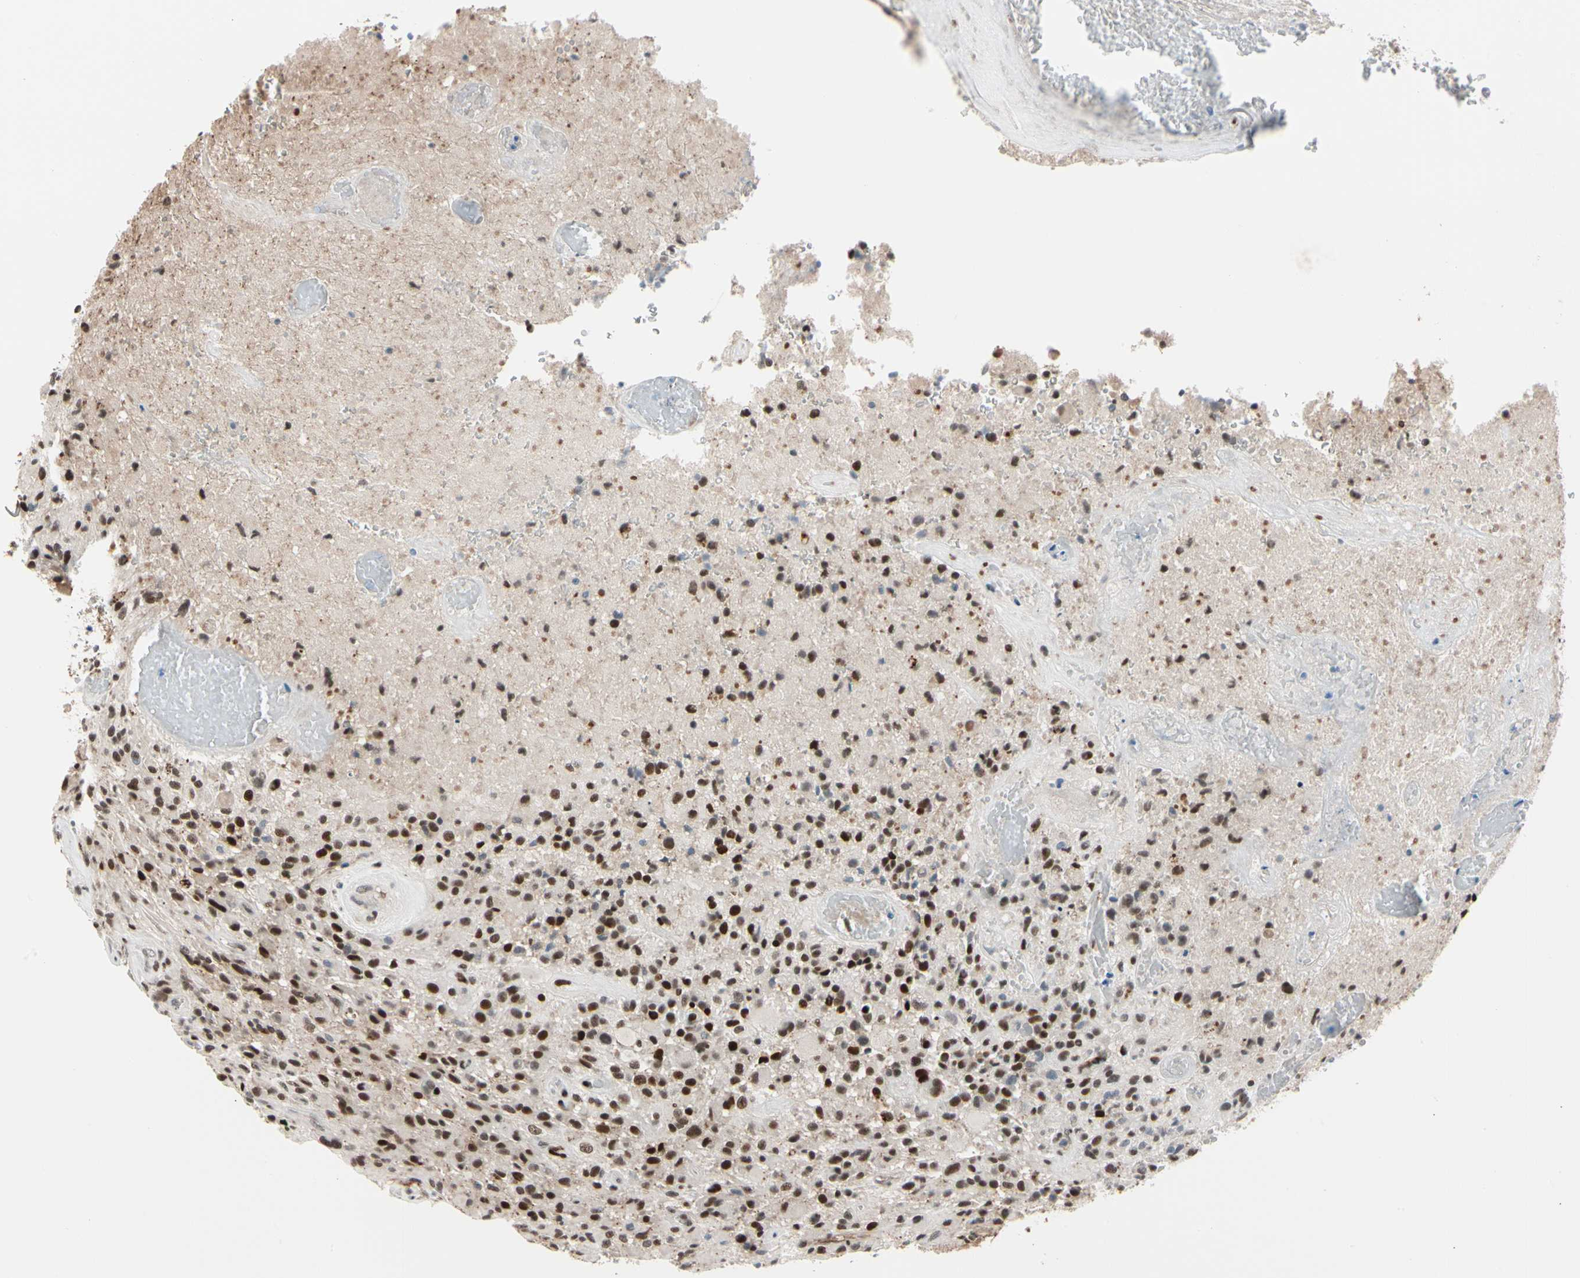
{"staining": {"intensity": "moderate", "quantity": "25%-75%", "location": "nuclear"}, "tissue": "glioma", "cell_type": "Tumor cells", "image_type": "cancer", "snomed": [{"axis": "morphology", "description": "Glioma, malignant, High grade"}, {"axis": "topography", "description": "Brain"}], "caption": "About 25%-75% of tumor cells in glioma show moderate nuclear protein staining as visualized by brown immunohistochemical staining.", "gene": "FOXO3", "patient": {"sex": "male", "age": 71}}